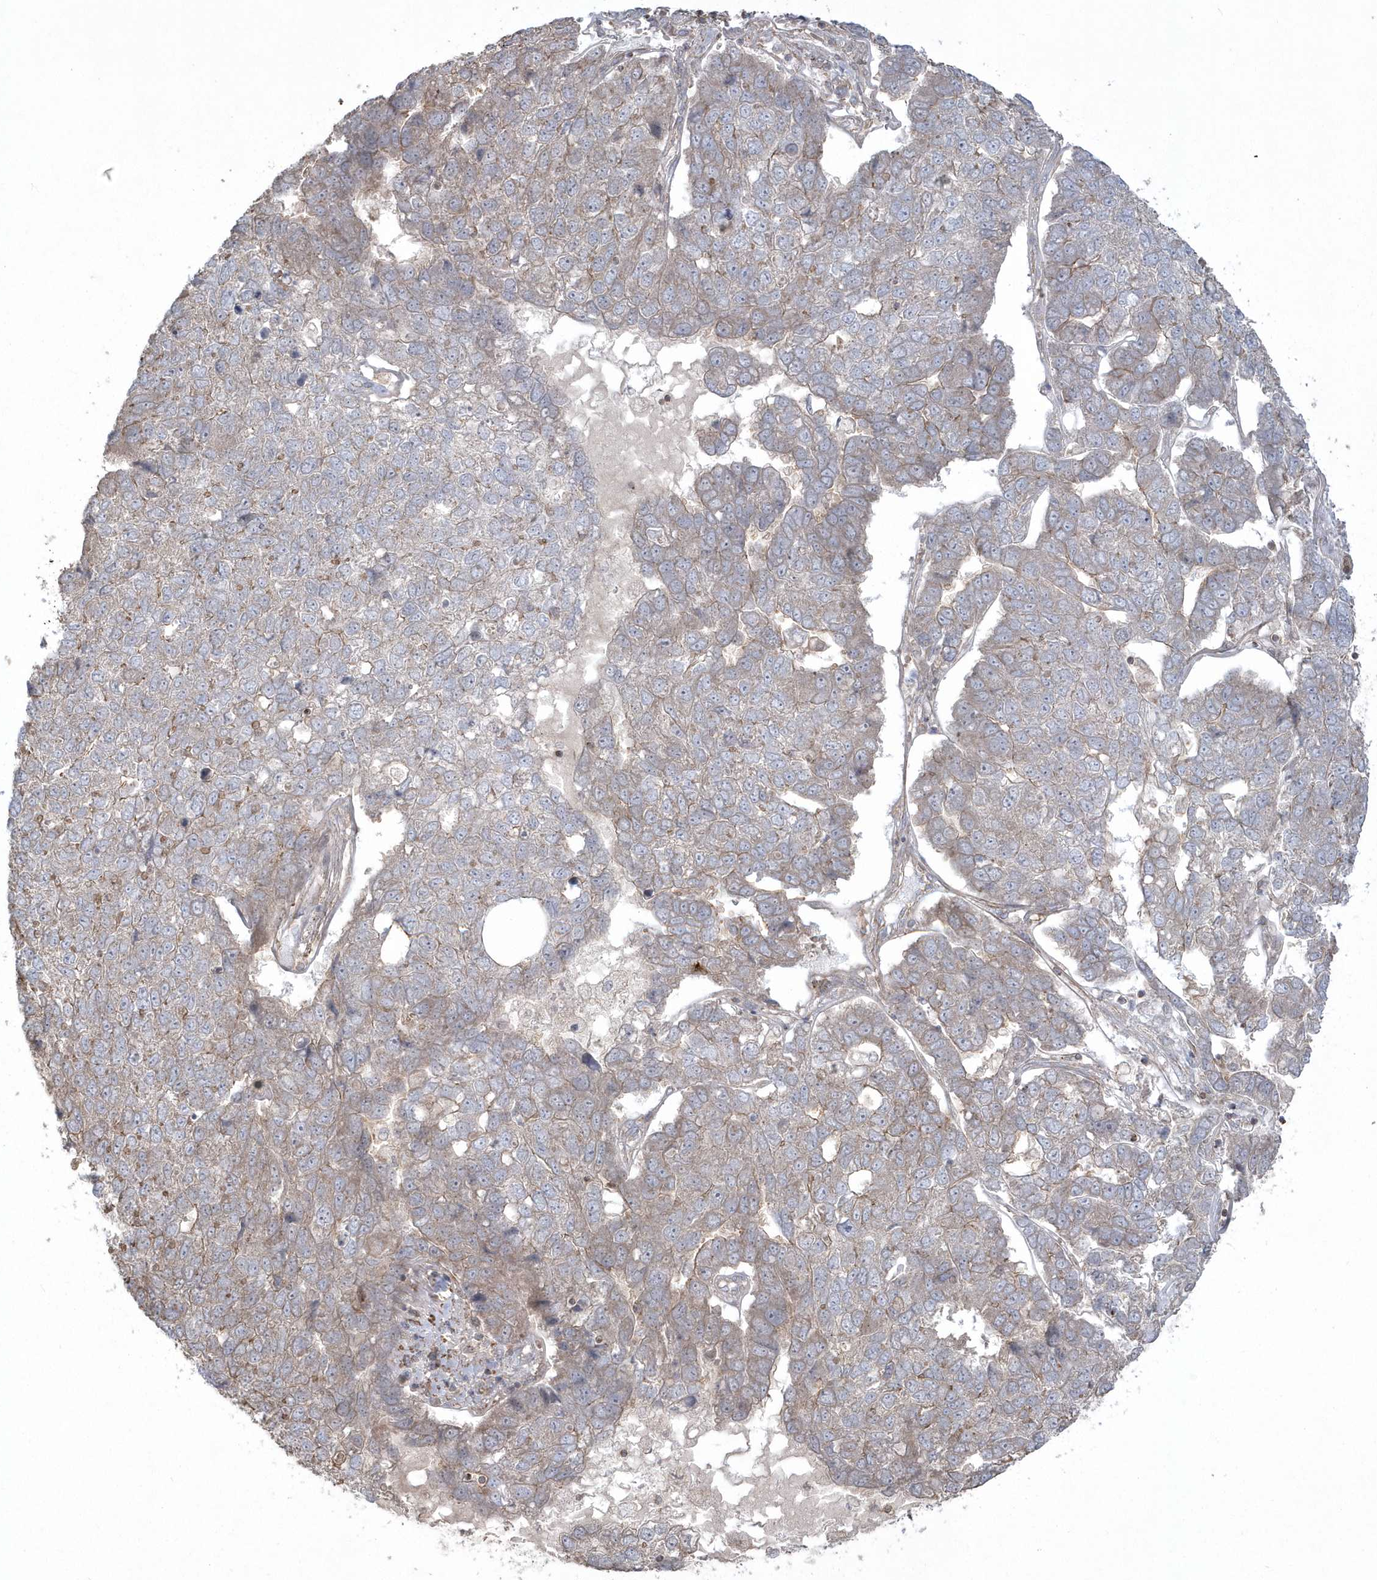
{"staining": {"intensity": "weak", "quantity": "<25%", "location": "cytoplasmic/membranous"}, "tissue": "pancreatic cancer", "cell_type": "Tumor cells", "image_type": "cancer", "snomed": [{"axis": "morphology", "description": "Adenocarcinoma, NOS"}, {"axis": "topography", "description": "Pancreas"}], "caption": "Immunohistochemistry (IHC) of human adenocarcinoma (pancreatic) exhibits no staining in tumor cells.", "gene": "ARMC8", "patient": {"sex": "female", "age": 61}}